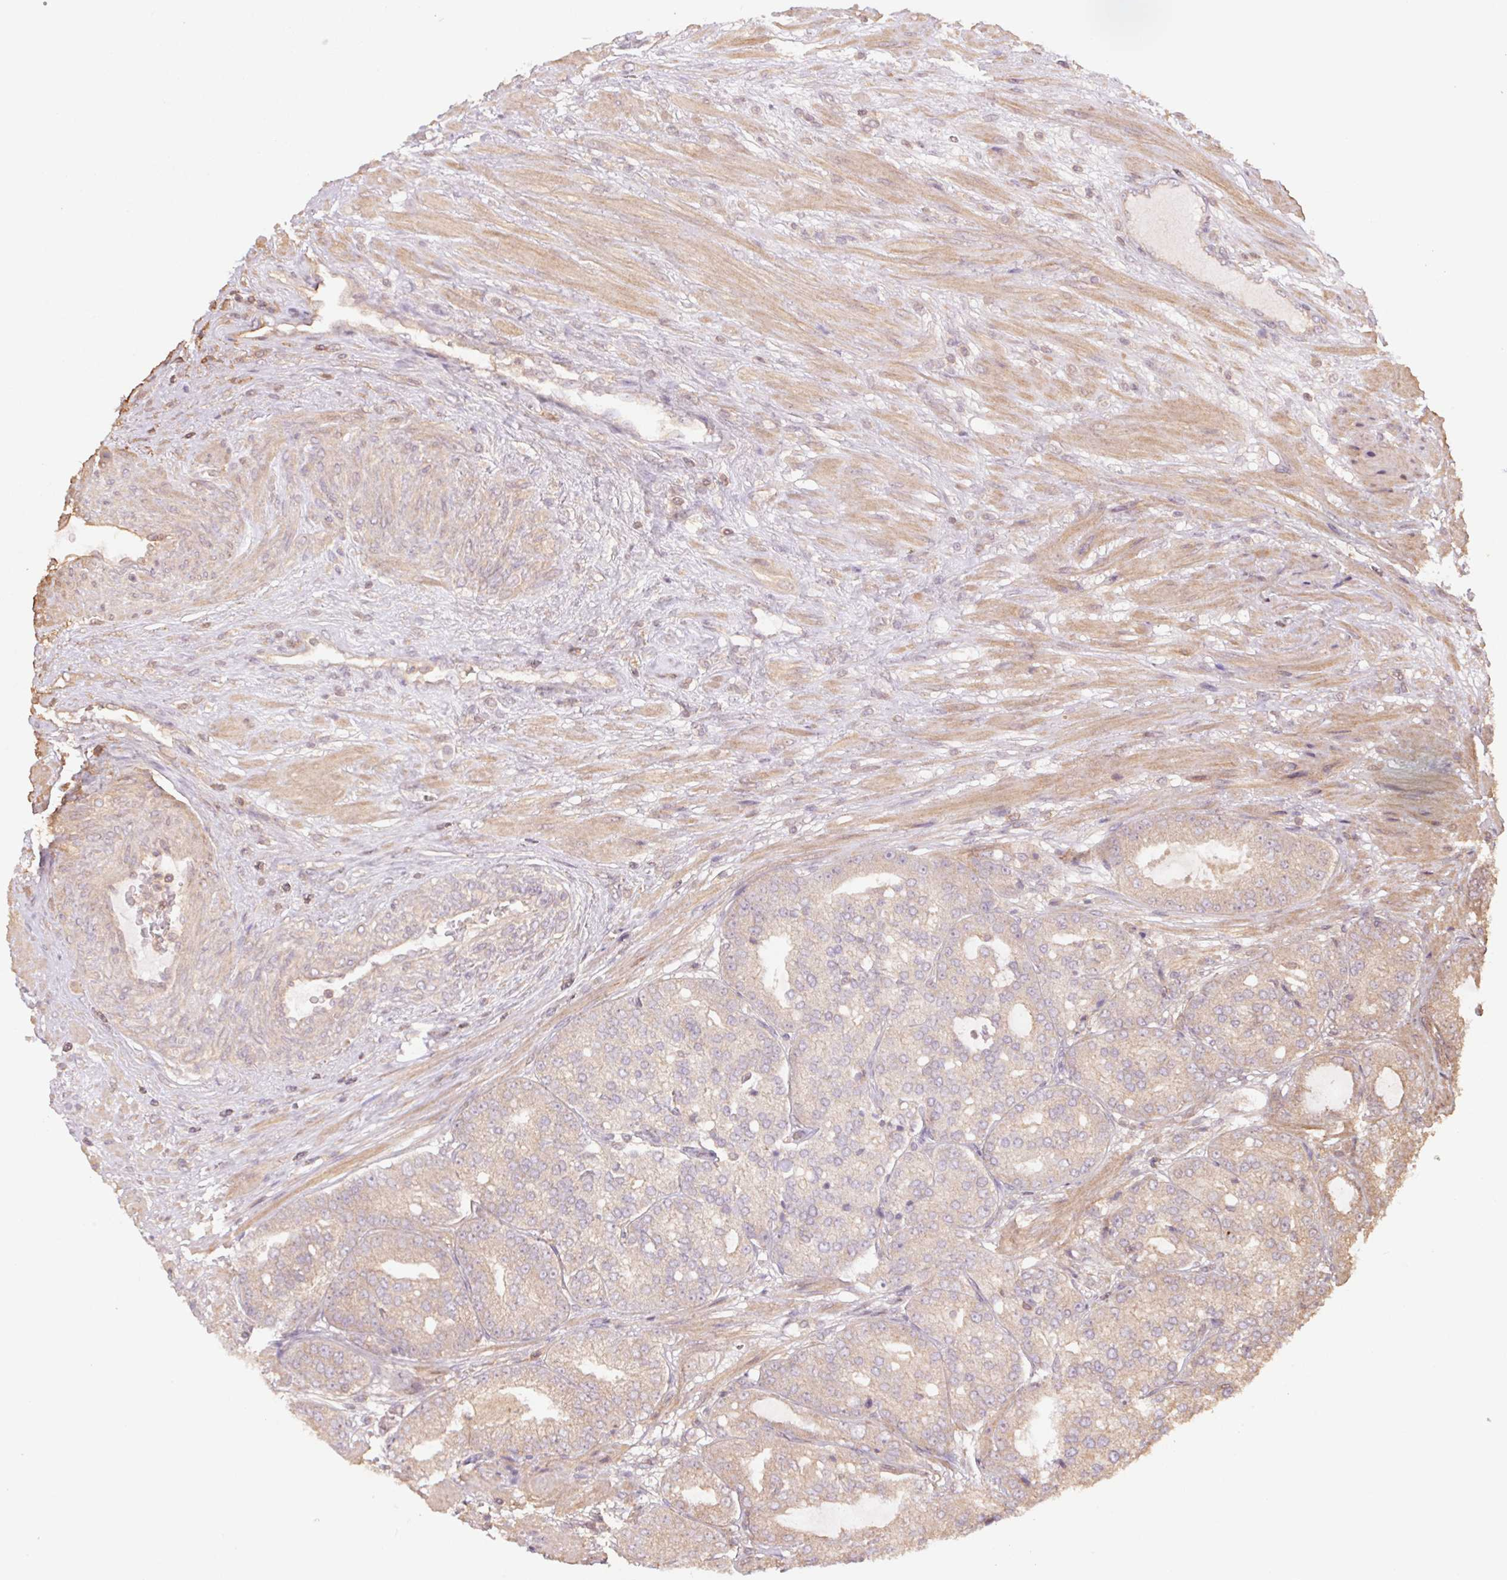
{"staining": {"intensity": "moderate", "quantity": "25%-75%", "location": "cytoplasmic/membranous"}, "tissue": "prostate cancer", "cell_type": "Tumor cells", "image_type": "cancer", "snomed": [{"axis": "morphology", "description": "Adenocarcinoma, High grade"}, {"axis": "topography", "description": "Prostate"}], "caption": "There is medium levels of moderate cytoplasmic/membranous staining in tumor cells of prostate cancer, as demonstrated by immunohistochemical staining (brown color).", "gene": "TUBA3D", "patient": {"sex": "male", "age": 71}}